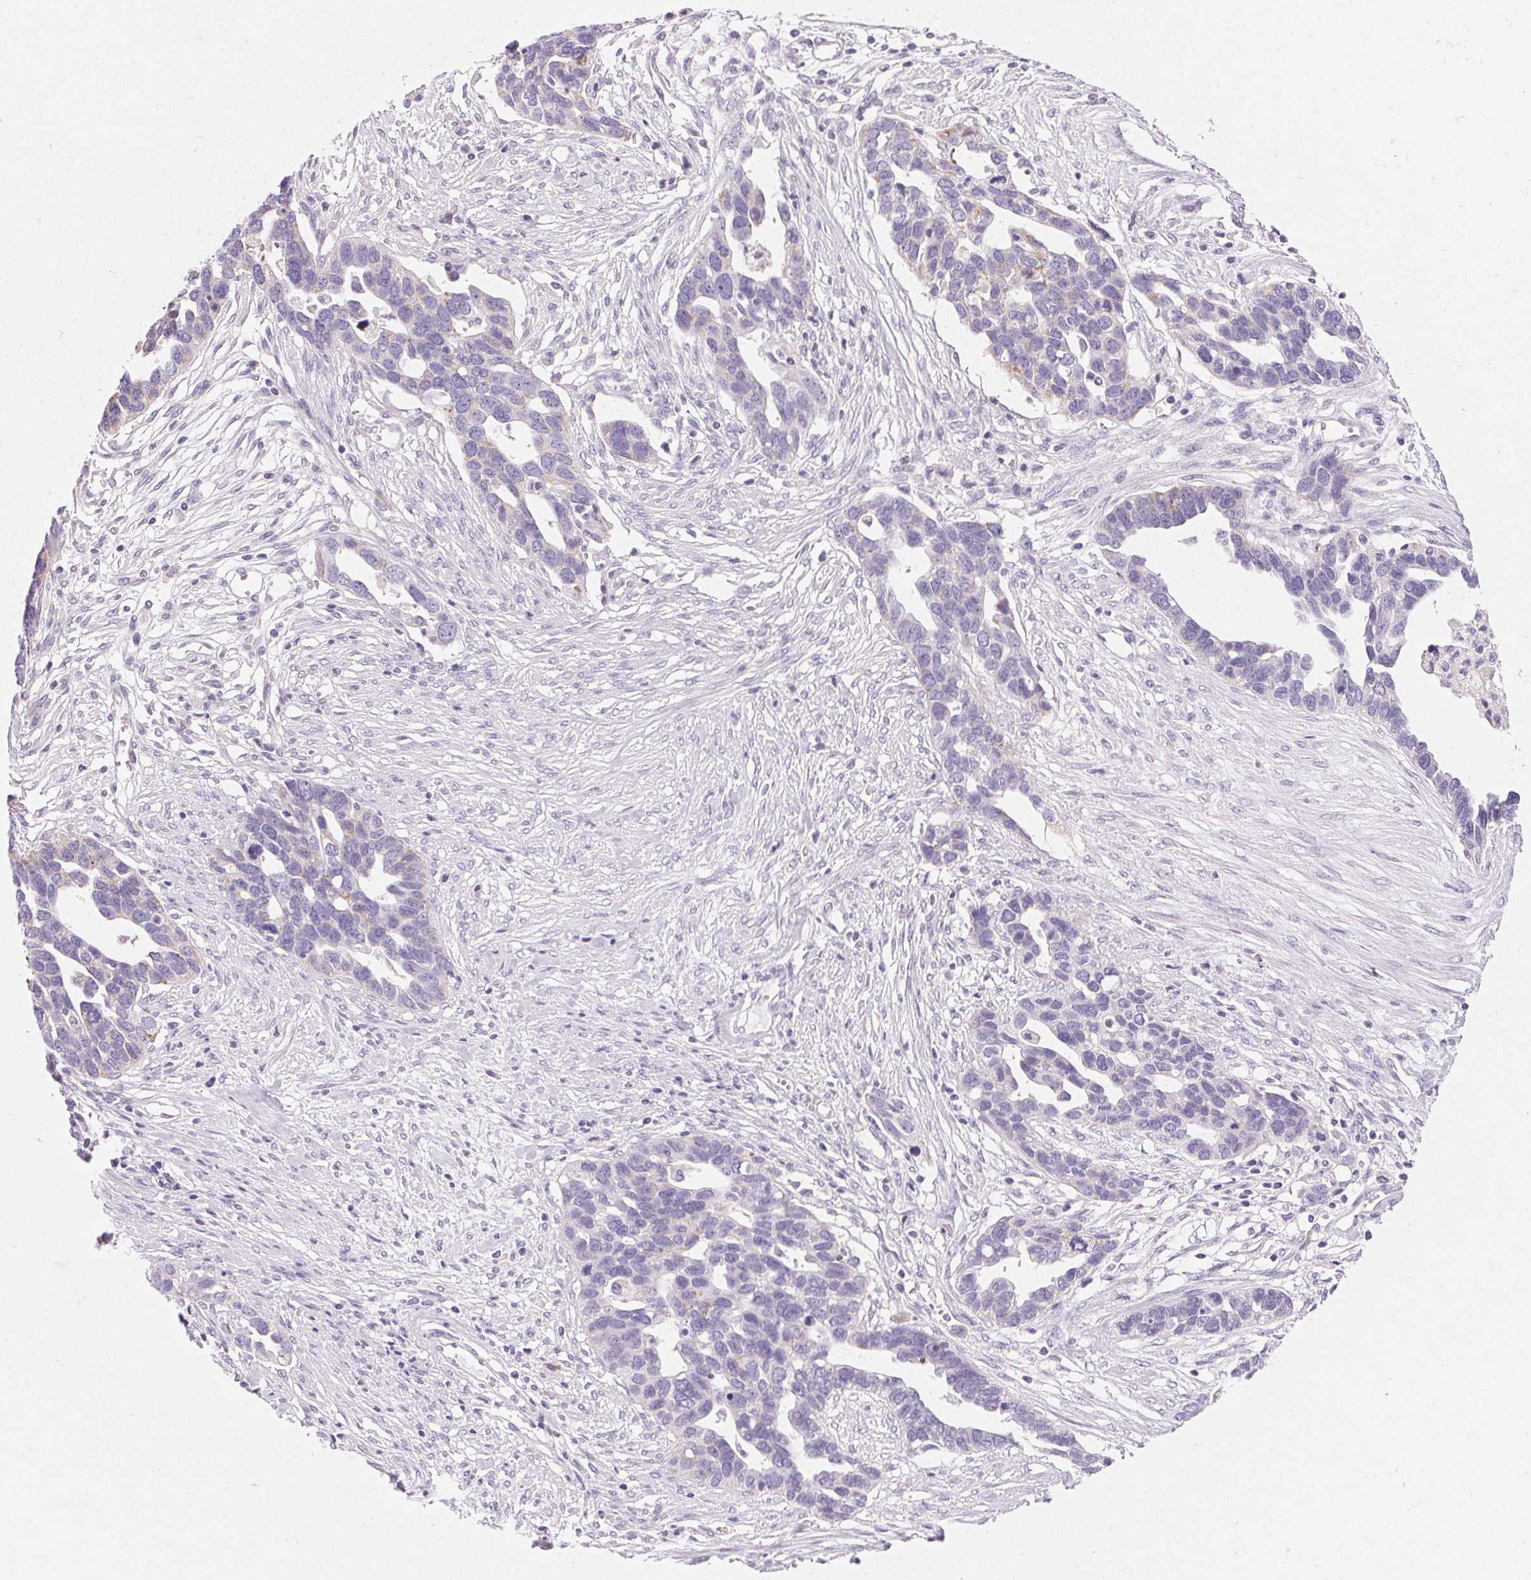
{"staining": {"intensity": "negative", "quantity": "none", "location": "none"}, "tissue": "ovarian cancer", "cell_type": "Tumor cells", "image_type": "cancer", "snomed": [{"axis": "morphology", "description": "Cystadenocarcinoma, serous, NOS"}, {"axis": "topography", "description": "Ovary"}], "caption": "Ovarian cancer was stained to show a protein in brown. There is no significant staining in tumor cells.", "gene": "CYP11B1", "patient": {"sex": "female", "age": 54}}